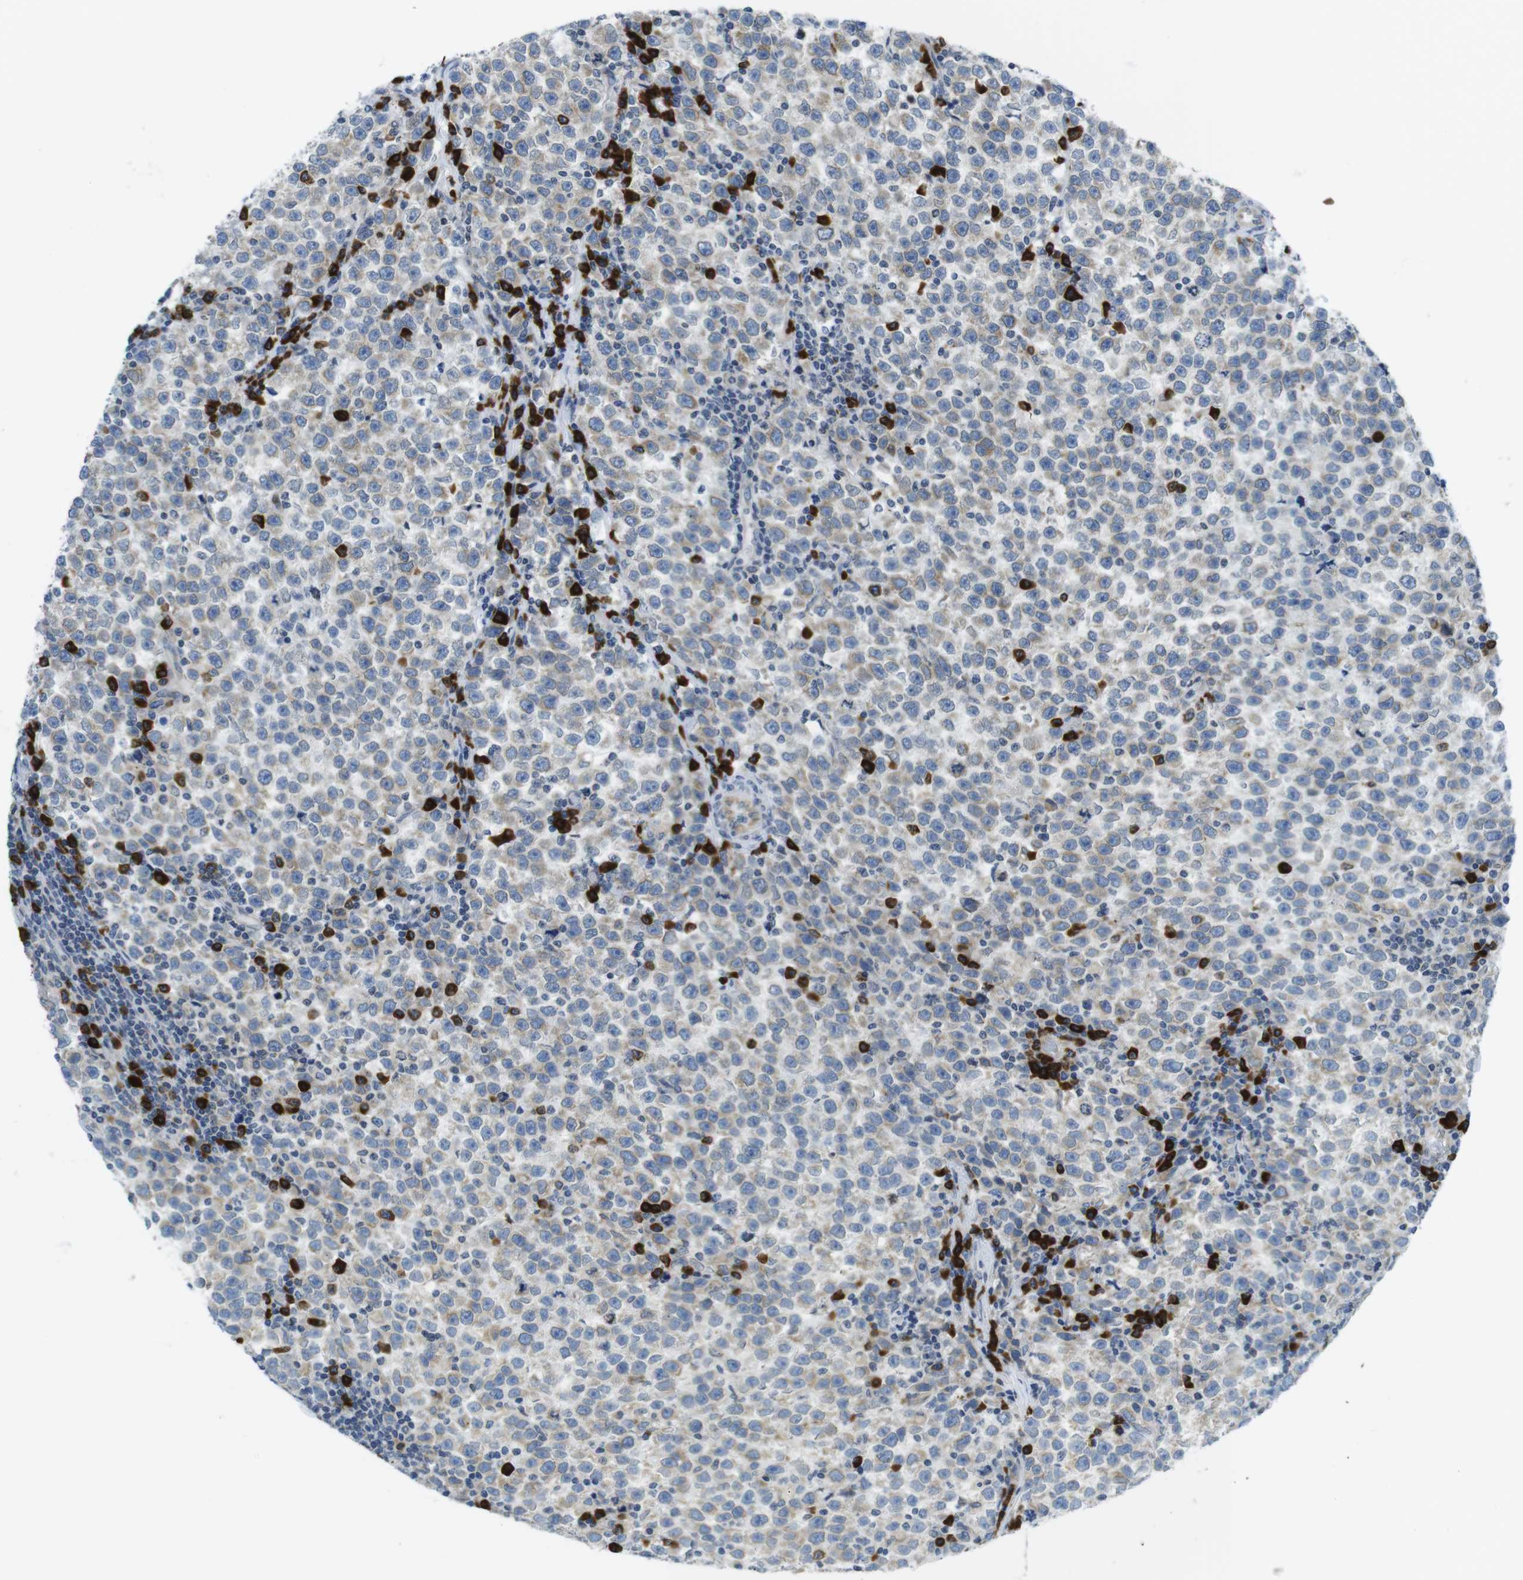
{"staining": {"intensity": "weak", "quantity": ">75%", "location": "cytoplasmic/membranous"}, "tissue": "testis cancer", "cell_type": "Tumor cells", "image_type": "cancer", "snomed": [{"axis": "morphology", "description": "Seminoma, NOS"}, {"axis": "topography", "description": "Testis"}], "caption": "Weak cytoplasmic/membranous positivity is appreciated in approximately >75% of tumor cells in testis cancer (seminoma).", "gene": "CLPTM1L", "patient": {"sex": "male", "age": 43}}